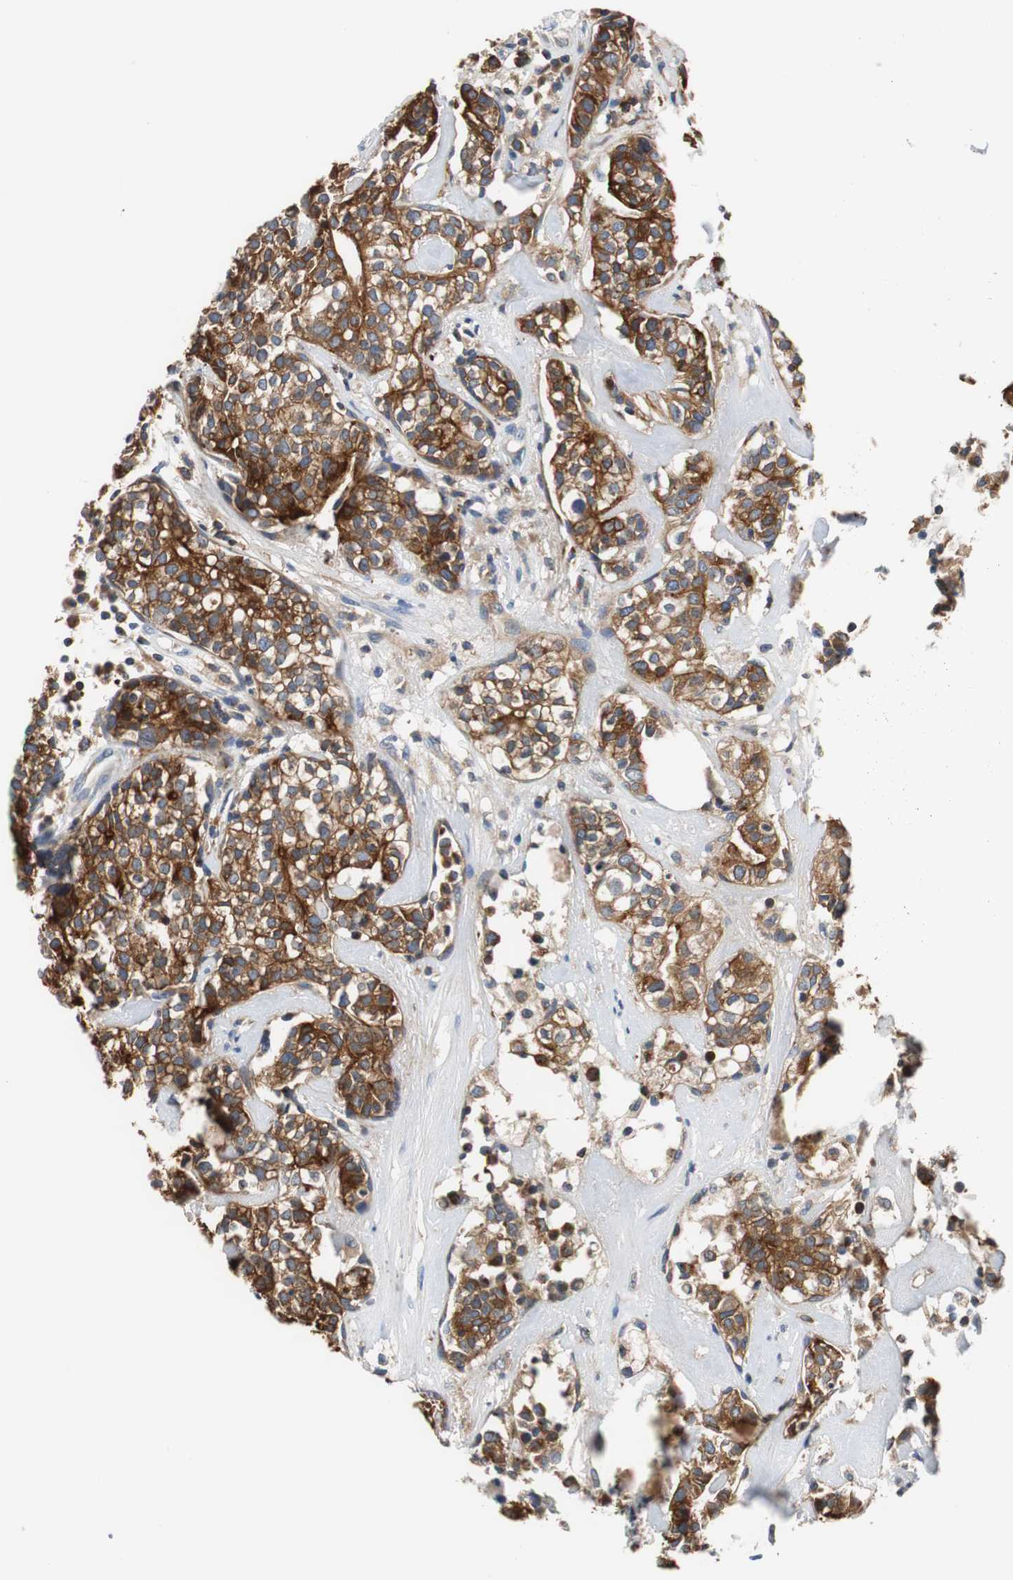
{"staining": {"intensity": "strong", "quantity": ">75%", "location": "cytoplasmic/membranous"}, "tissue": "head and neck cancer", "cell_type": "Tumor cells", "image_type": "cancer", "snomed": [{"axis": "morphology", "description": "Adenocarcinoma, NOS"}, {"axis": "topography", "description": "Salivary gland"}, {"axis": "topography", "description": "Head-Neck"}], "caption": "Human adenocarcinoma (head and neck) stained for a protein (brown) reveals strong cytoplasmic/membranous positive positivity in about >75% of tumor cells.", "gene": "VAMP8", "patient": {"sex": "female", "age": 65}}